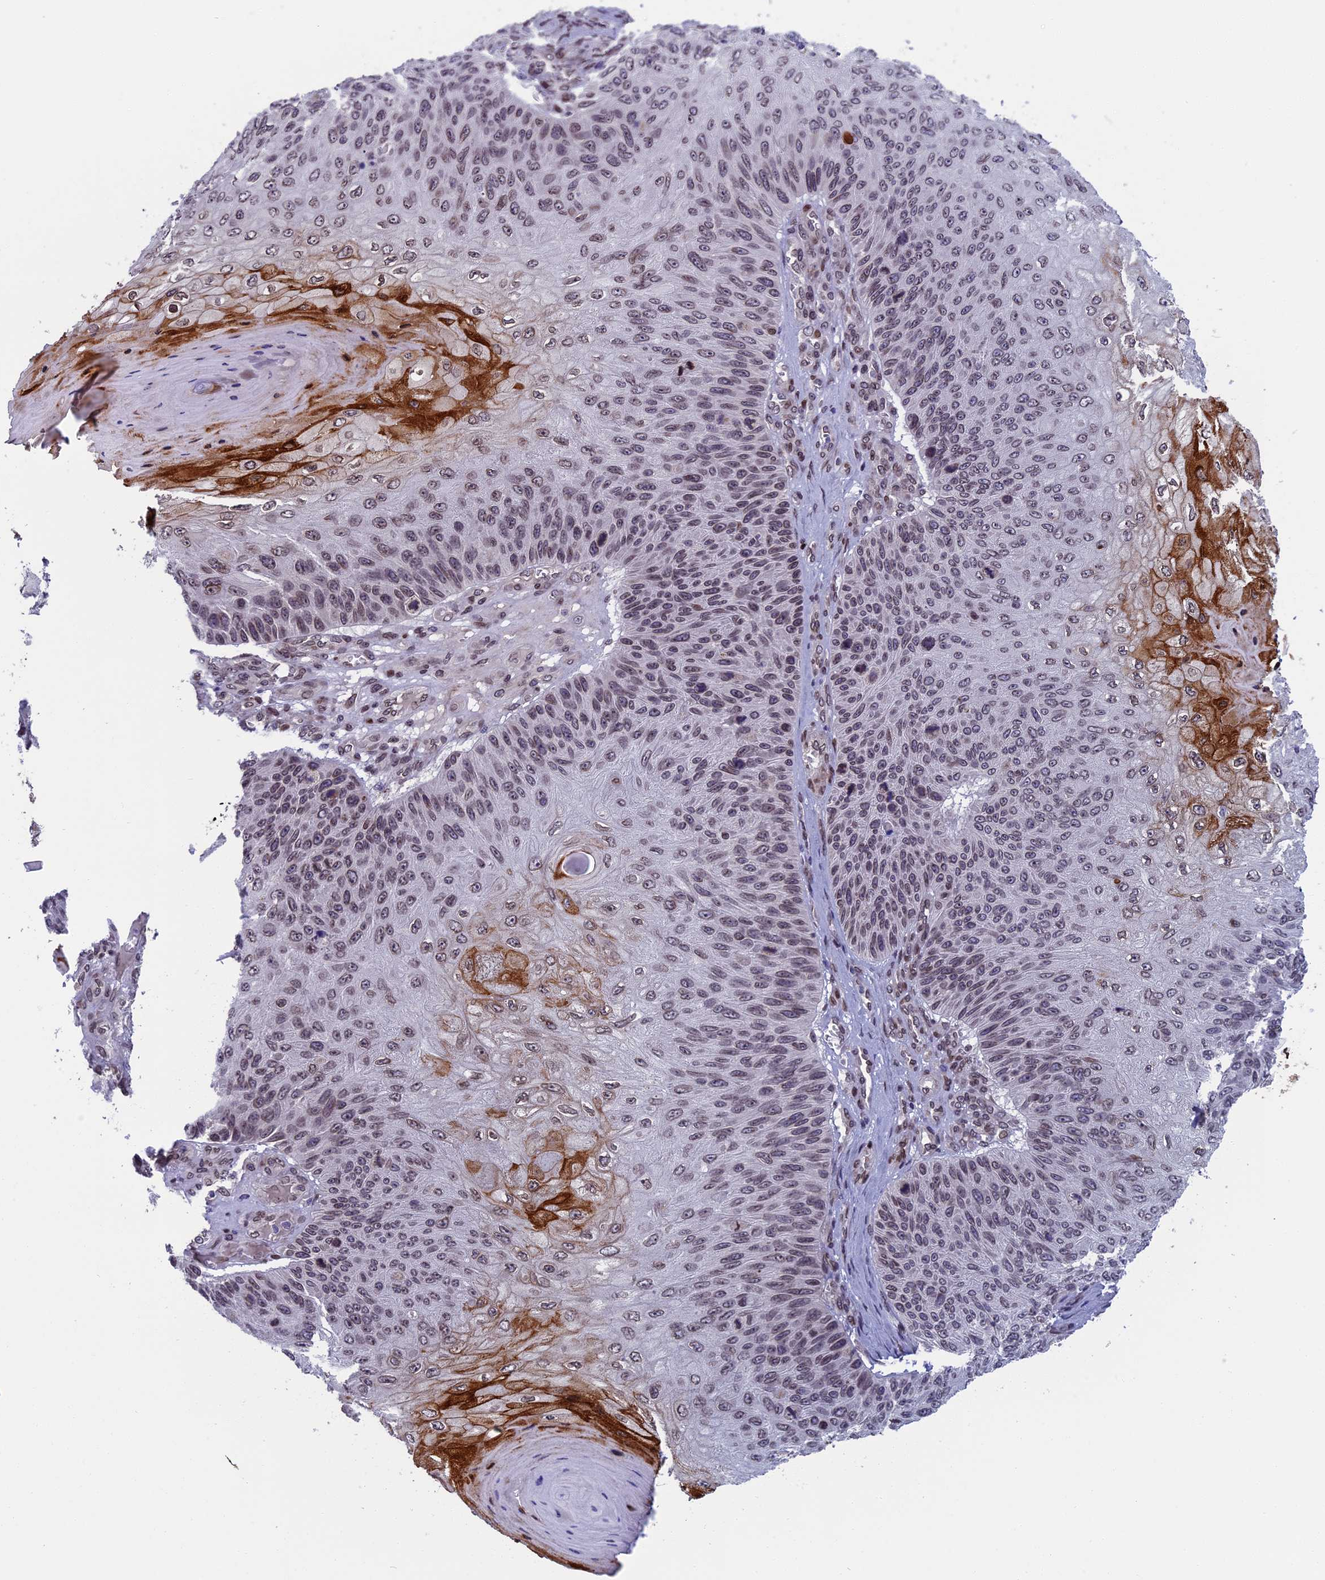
{"staining": {"intensity": "strong", "quantity": "25%-75%", "location": "cytoplasmic/membranous,nuclear"}, "tissue": "skin cancer", "cell_type": "Tumor cells", "image_type": "cancer", "snomed": [{"axis": "morphology", "description": "Squamous cell carcinoma, NOS"}, {"axis": "topography", "description": "Skin"}], "caption": "This photomicrograph displays immunohistochemistry (IHC) staining of skin cancer, with high strong cytoplasmic/membranous and nuclear expression in approximately 25%-75% of tumor cells.", "gene": "GPSM1", "patient": {"sex": "female", "age": 88}}